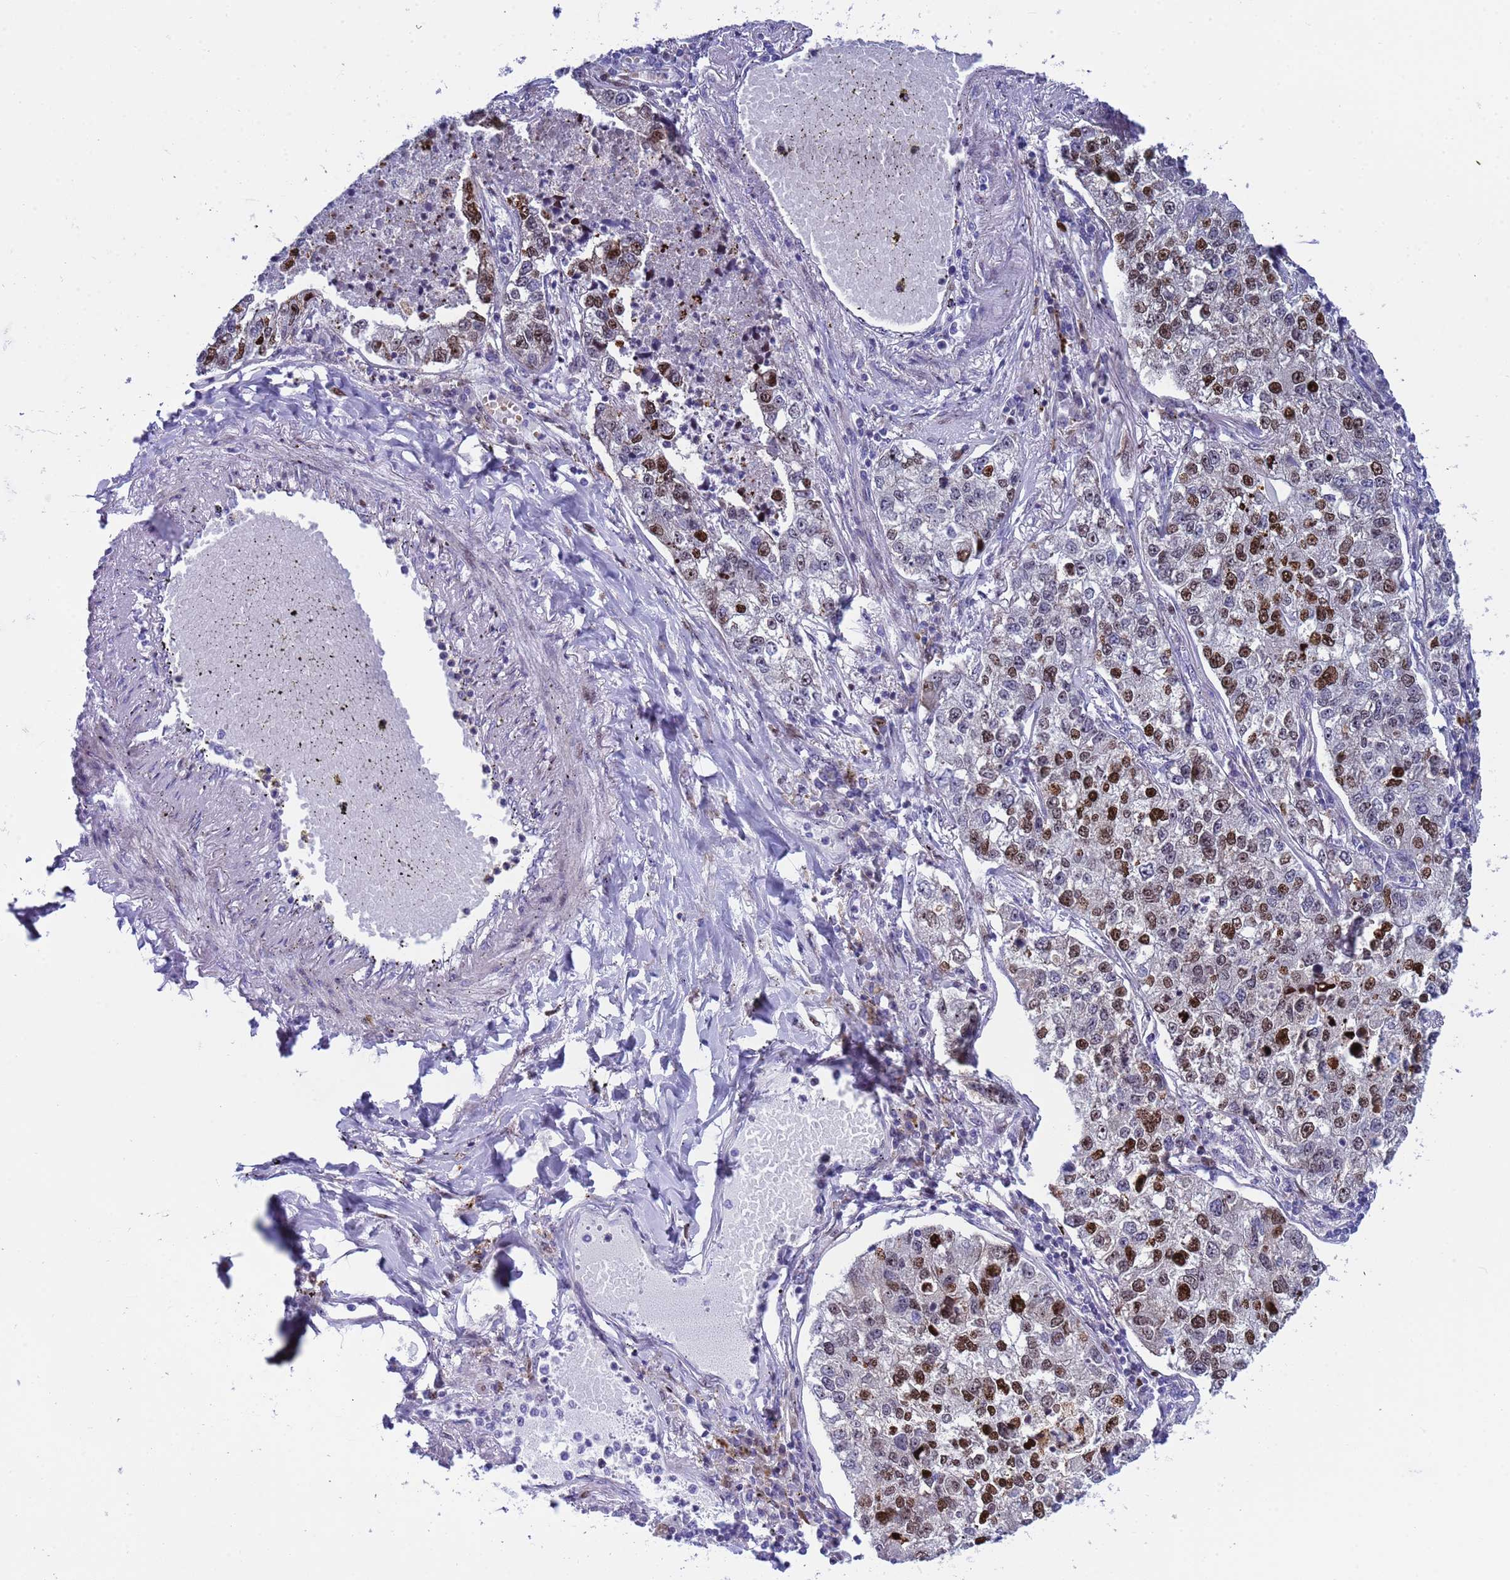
{"staining": {"intensity": "strong", "quantity": "25%-75%", "location": "nuclear"}, "tissue": "lung cancer", "cell_type": "Tumor cells", "image_type": "cancer", "snomed": [{"axis": "morphology", "description": "Adenocarcinoma, NOS"}, {"axis": "topography", "description": "Lung"}], "caption": "This photomicrograph reveals IHC staining of lung cancer, with high strong nuclear staining in about 25%-75% of tumor cells.", "gene": "POP5", "patient": {"sex": "male", "age": 49}}